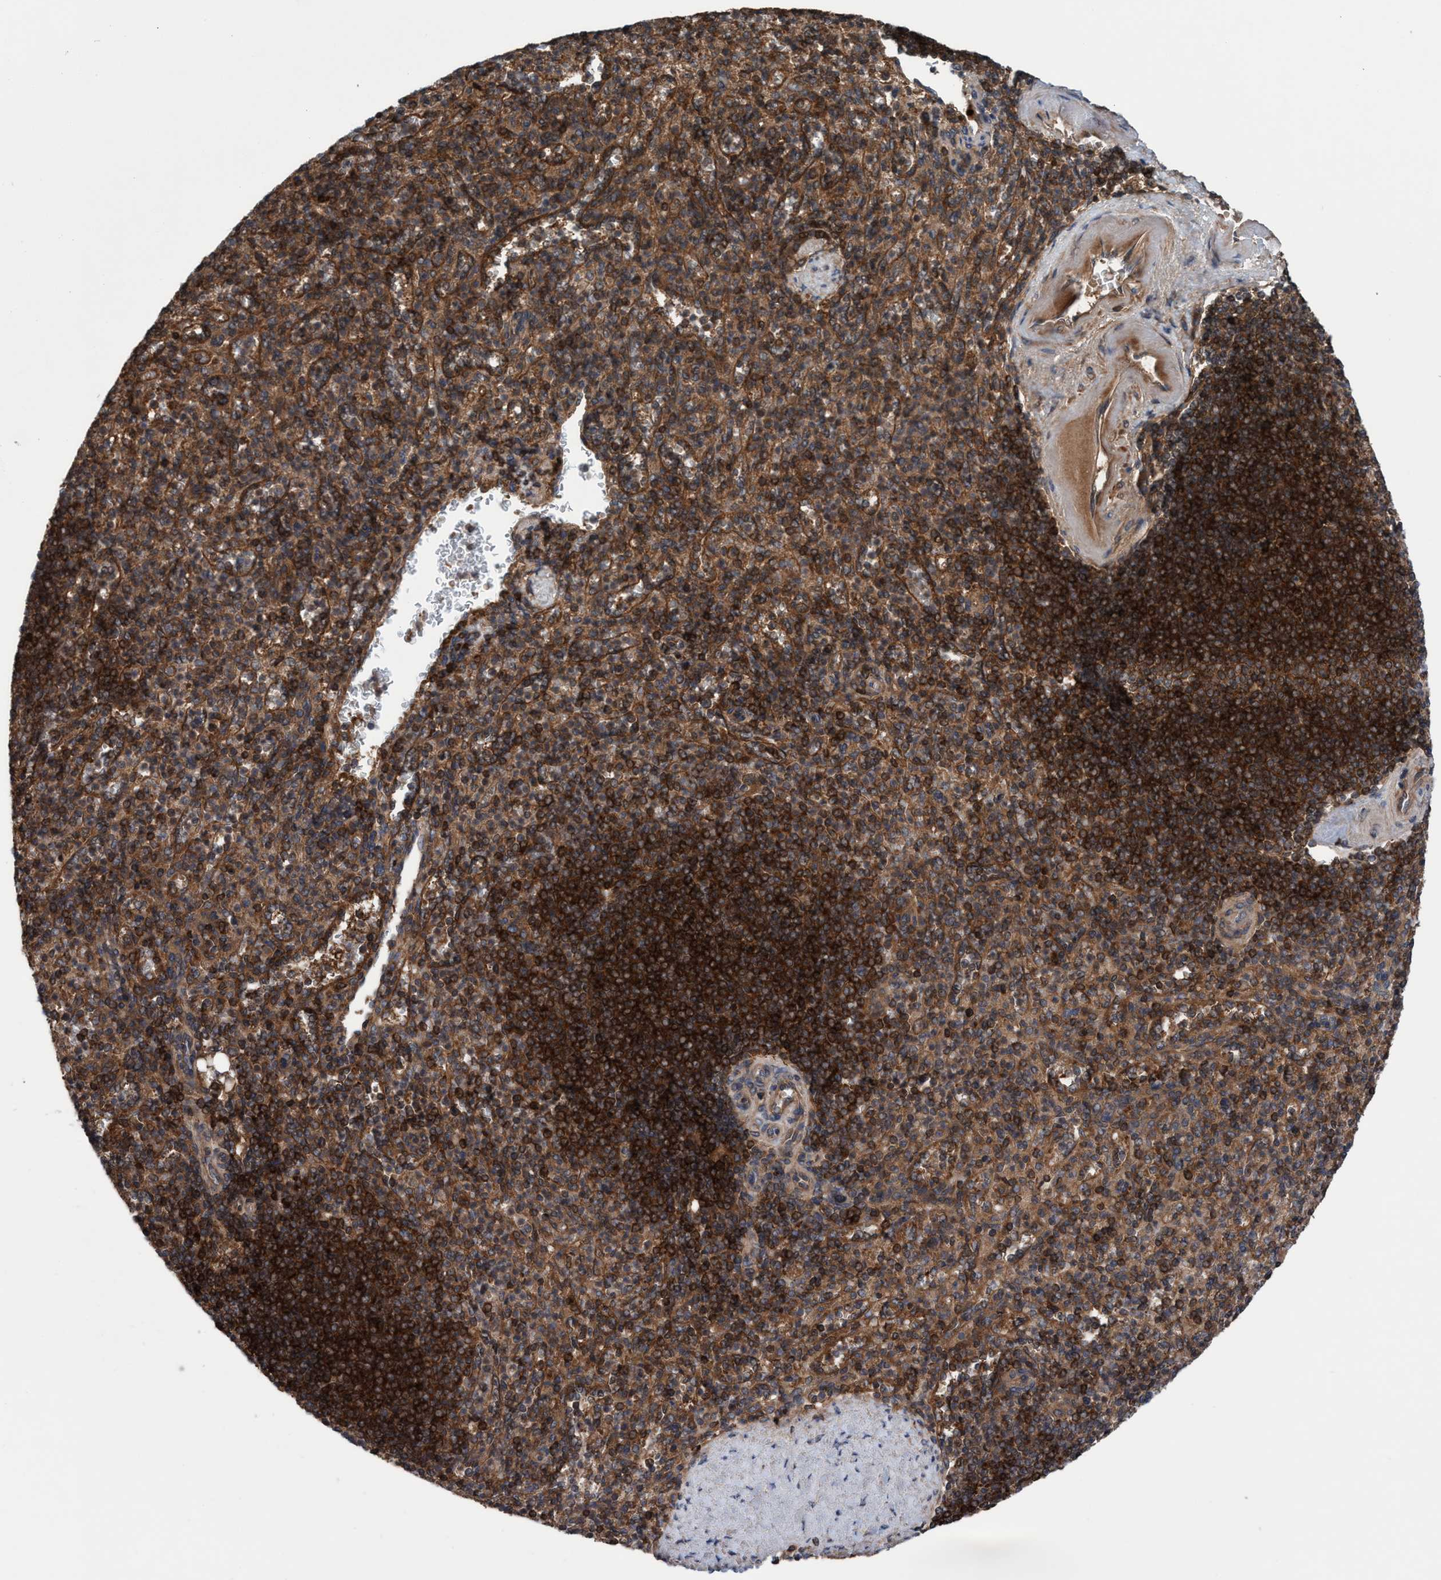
{"staining": {"intensity": "moderate", "quantity": ">75%", "location": "cytoplasmic/membranous"}, "tissue": "spleen", "cell_type": "Cells in red pulp", "image_type": "normal", "snomed": [{"axis": "morphology", "description": "Normal tissue, NOS"}, {"axis": "topography", "description": "Spleen"}], "caption": "Protein staining of normal spleen shows moderate cytoplasmic/membranous positivity in approximately >75% of cells in red pulp. The staining was performed using DAB (3,3'-diaminobenzidine), with brown indicating positive protein expression. Nuclei are stained blue with hematoxylin.", "gene": "GLOD4", "patient": {"sex": "female", "age": 74}}